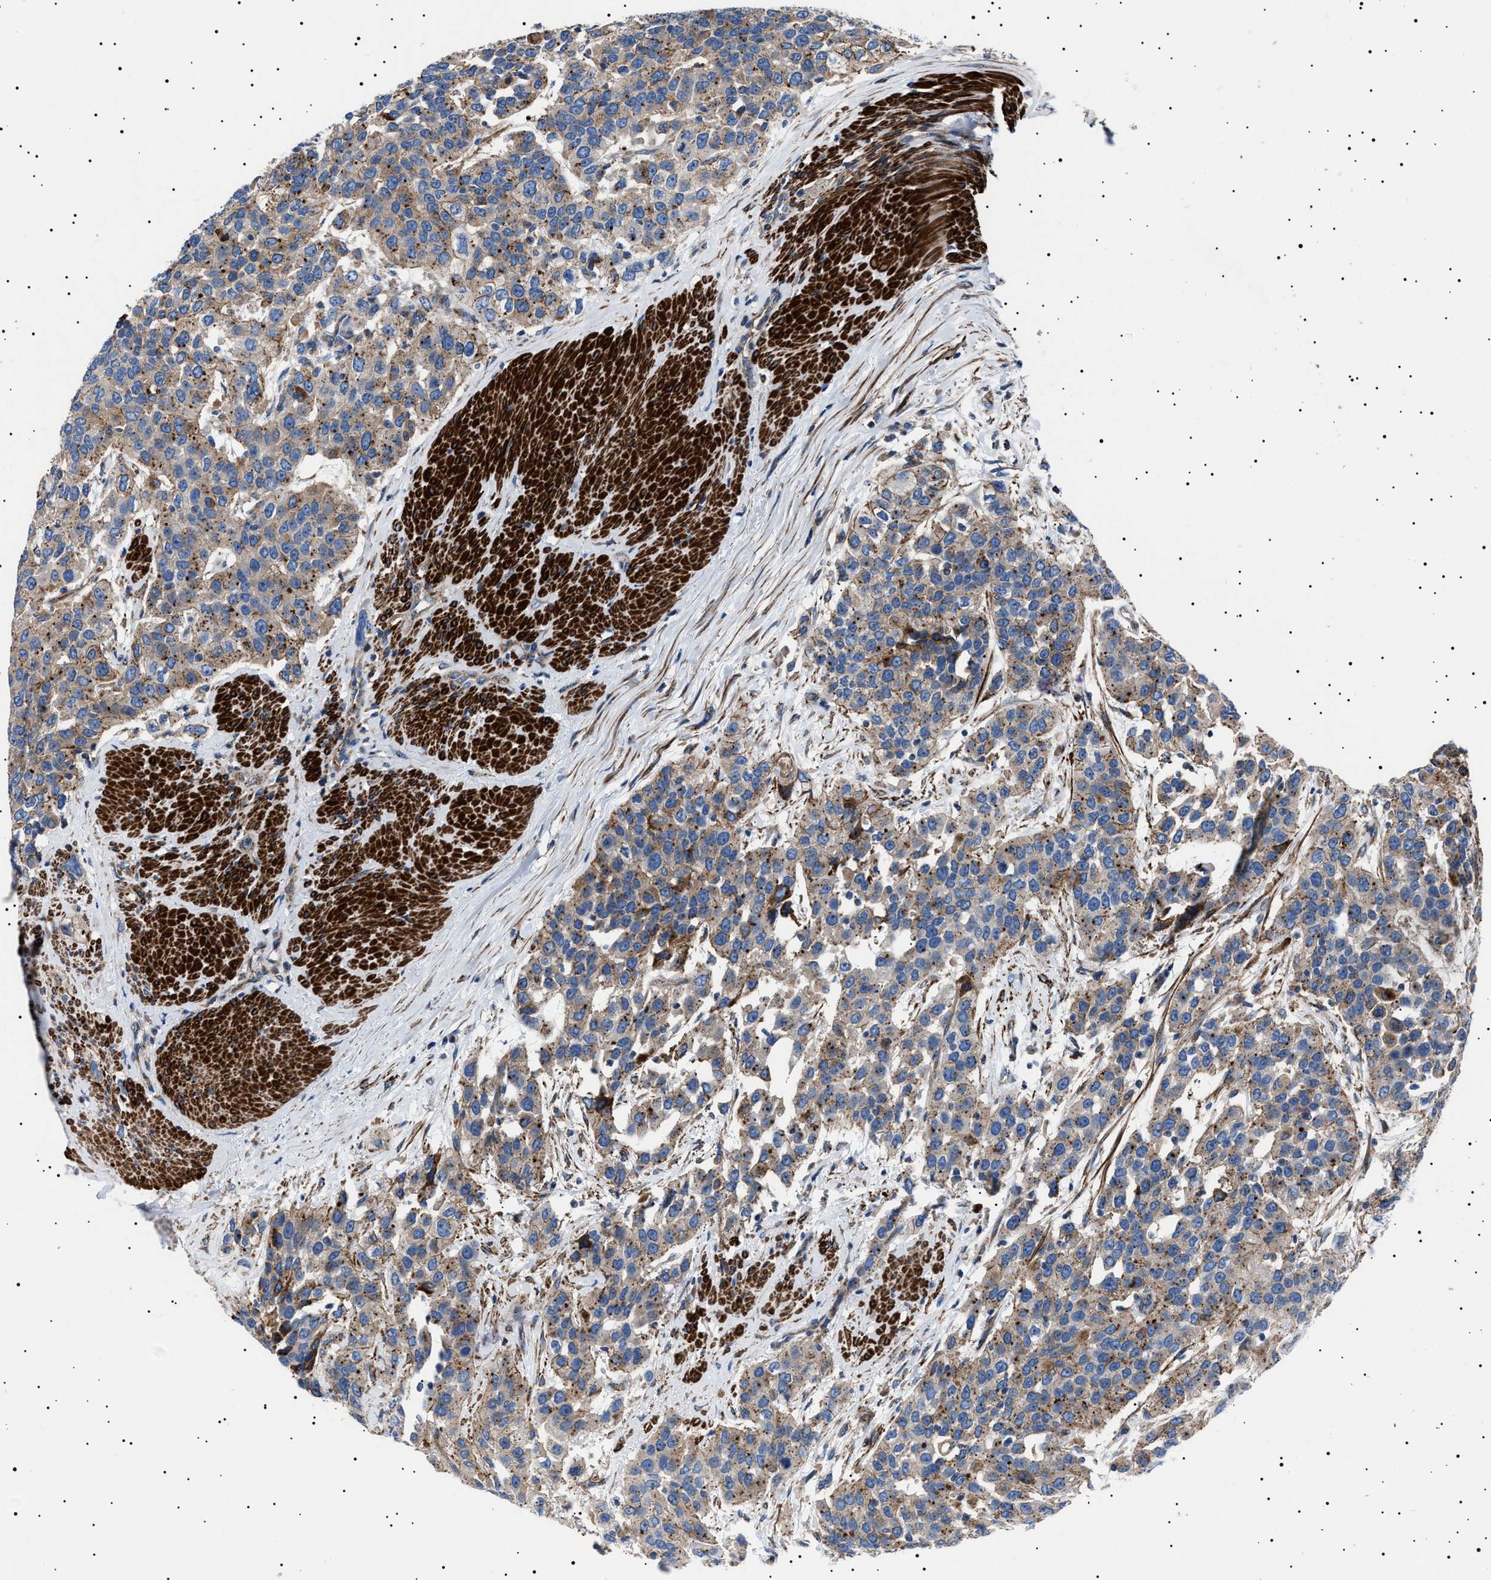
{"staining": {"intensity": "weak", "quantity": ">75%", "location": "cytoplasmic/membranous"}, "tissue": "urothelial cancer", "cell_type": "Tumor cells", "image_type": "cancer", "snomed": [{"axis": "morphology", "description": "Urothelial carcinoma, High grade"}, {"axis": "topography", "description": "Urinary bladder"}], "caption": "The histopathology image shows immunohistochemical staining of urothelial cancer. There is weak cytoplasmic/membranous expression is seen in approximately >75% of tumor cells.", "gene": "NEU1", "patient": {"sex": "female", "age": 80}}